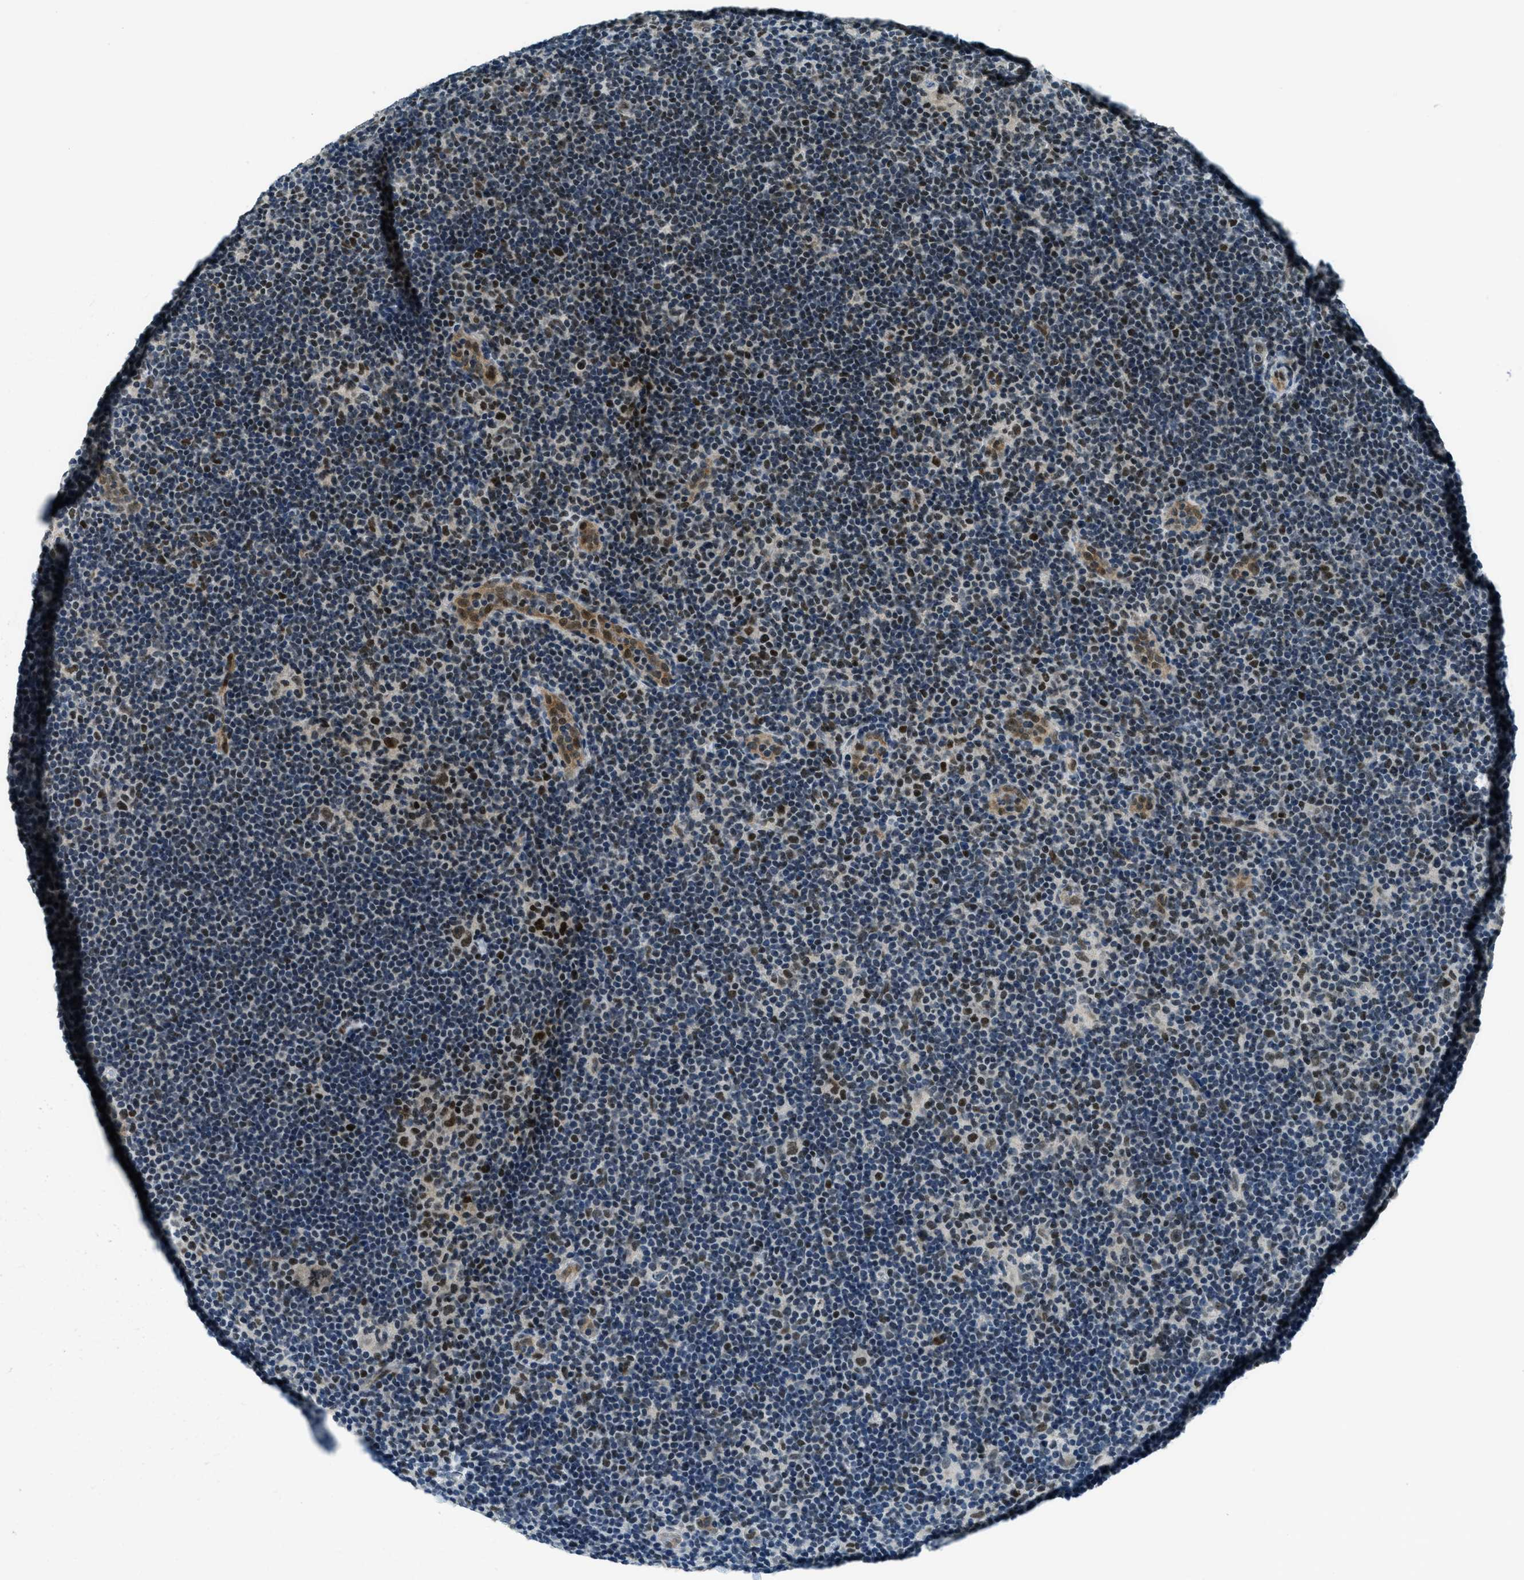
{"staining": {"intensity": "moderate", "quantity": ">75%", "location": "nuclear"}, "tissue": "lymphoma", "cell_type": "Tumor cells", "image_type": "cancer", "snomed": [{"axis": "morphology", "description": "Hodgkin's disease, NOS"}, {"axis": "topography", "description": "Lymph node"}], "caption": "The immunohistochemical stain labels moderate nuclear expression in tumor cells of Hodgkin's disease tissue.", "gene": "KLF6", "patient": {"sex": "female", "age": 57}}